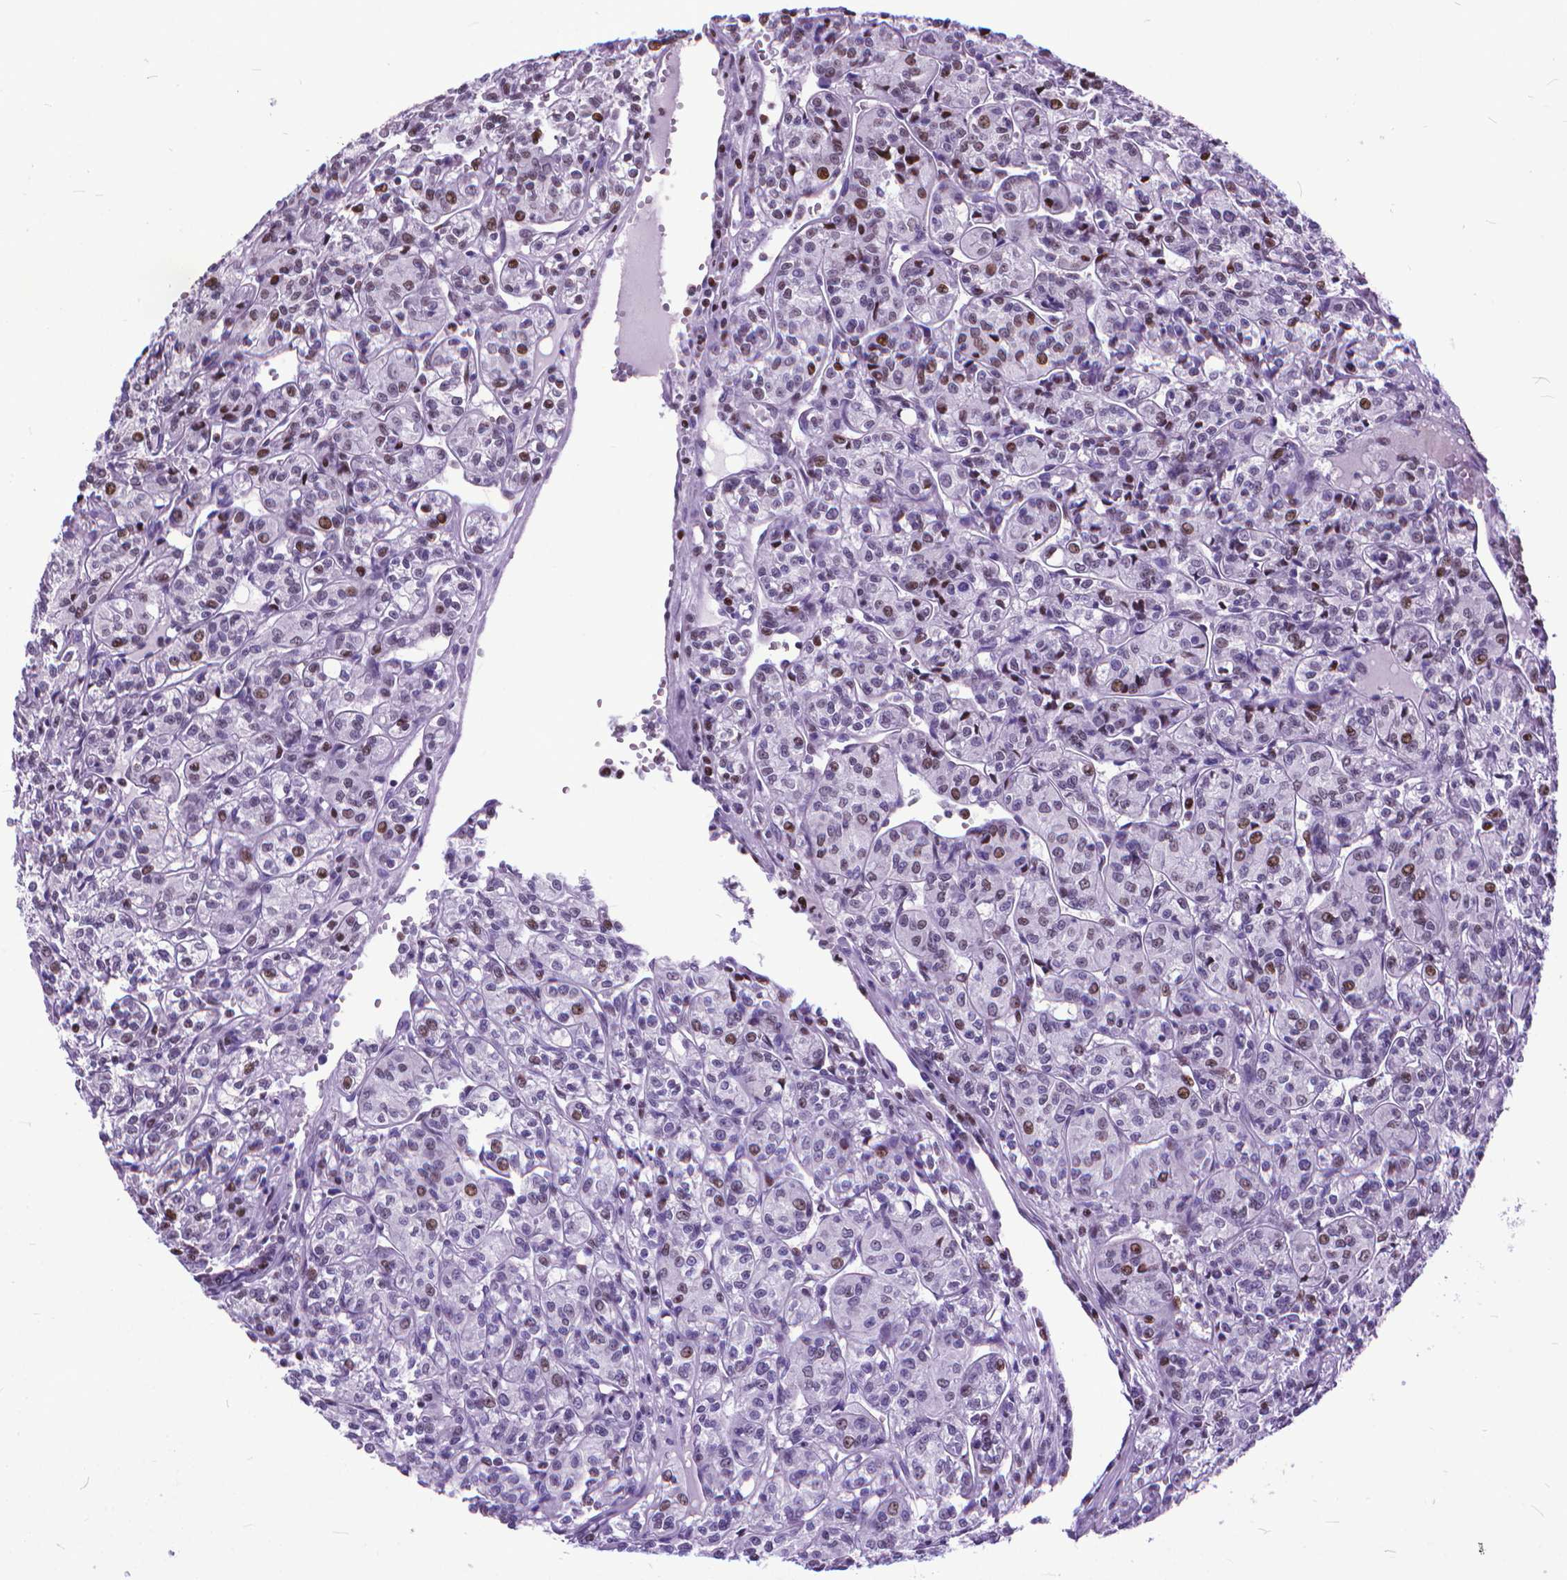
{"staining": {"intensity": "weak", "quantity": "<25%", "location": "nuclear"}, "tissue": "renal cancer", "cell_type": "Tumor cells", "image_type": "cancer", "snomed": [{"axis": "morphology", "description": "Adenocarcinoma, NOS"}, {"axis": "topography", "description": "Kidney"}], "caption": "IHC of renal cancer demonstrates no staining in tumor cells.", "gene": "POLE4", "patient": {"sex": "male", "age": 36}}